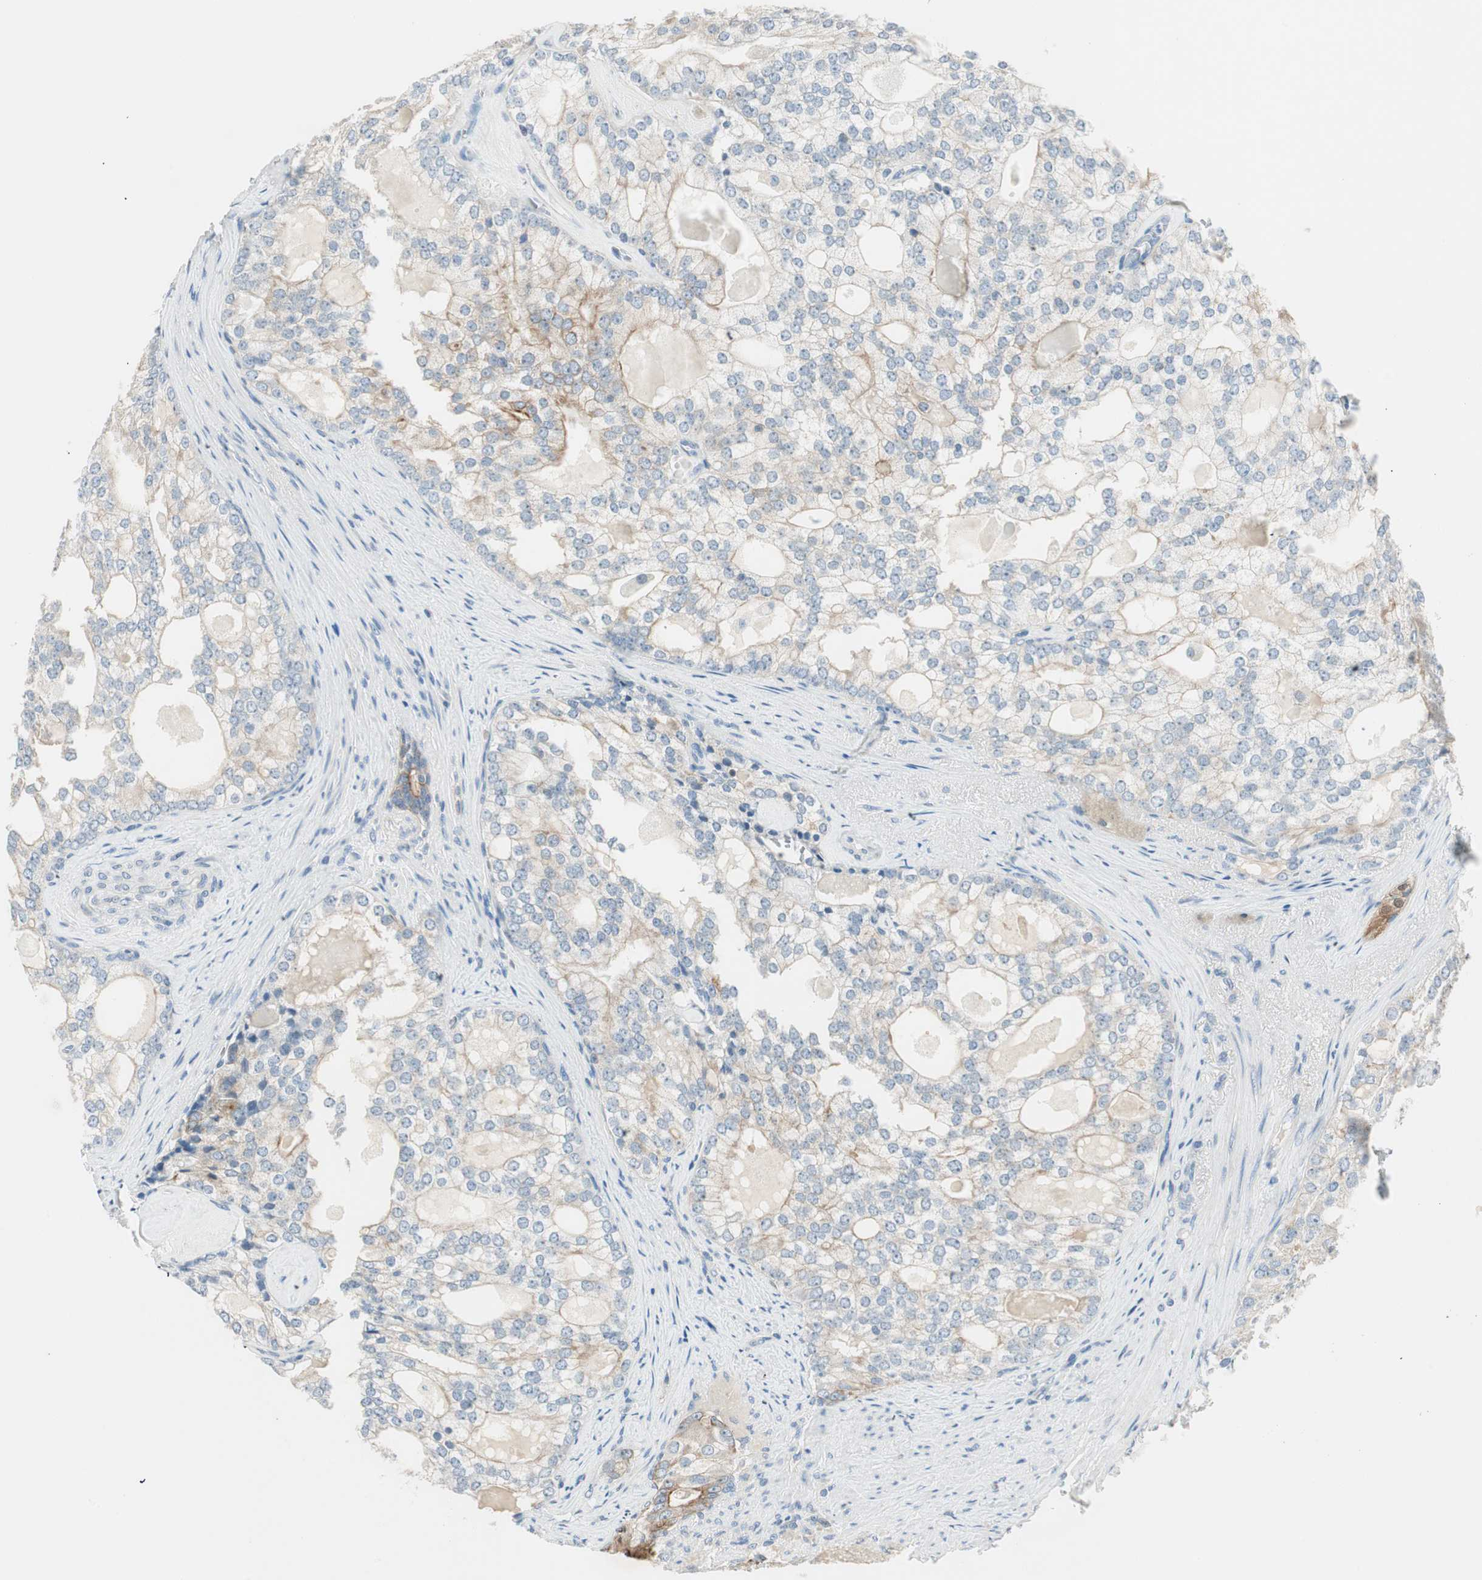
{"staining": {"intensity": "moderate", "quantity": ">75%", "location": "cytoplasmic/membranous"}, "tissue": "prostate cancer", "cell_type": "Tumor cells", "image_type": "cancer", "snomed": [{"axis": "morphology", "description": "Adenocarcinoma, High grade"}, {"axis": "topography", "description": "Prostate"}], "caption": "An image of human prostate adenocarcinoma (high-grade) stained for a protein displays moderate cytoplasmic/membranous brown staining in tumor cells. Using DAB (brown) and hematoxylin (blue) stains, captured at high magnification using brightfield microscopy.", "gene": "GNAO1", "patient": {"sex": "male", "age": 66}}